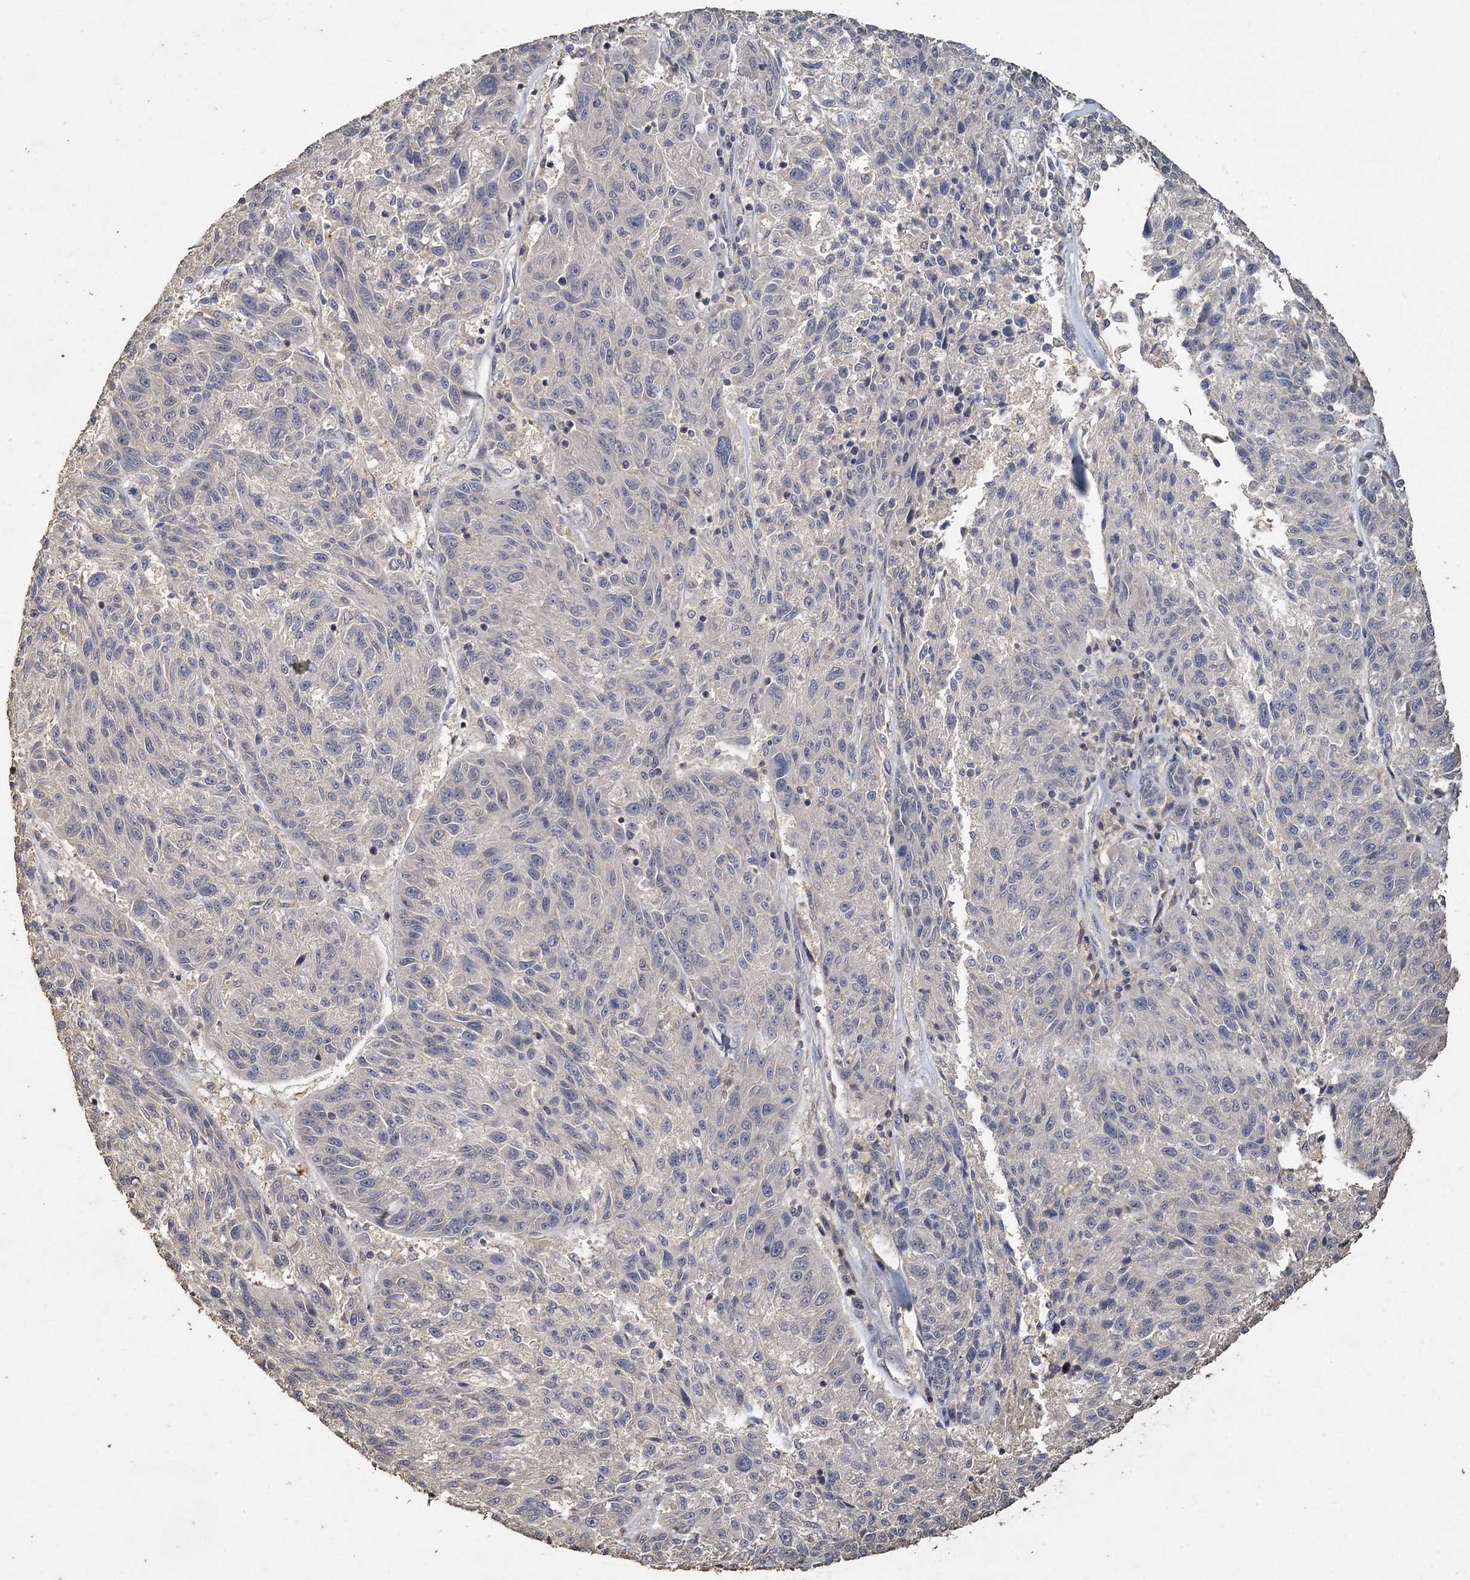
{"staining": {"intensity": "negative", "quantity": "none", "location": "none"}, "tissue": "melanoma", "cell_type": "Tumor cells", "image_type": "cancer", "snomed": [{"axis": "morphology", "description": "Malignant melanoma, NOS"}, {"axis": "topography", "description": "Skin"}], "caption": "This is a image of IHC staining of melanoma, which shows no expression in tumor cells.", "gene": "CCDC61", "patient": {"sex": "male", "age": 53}}